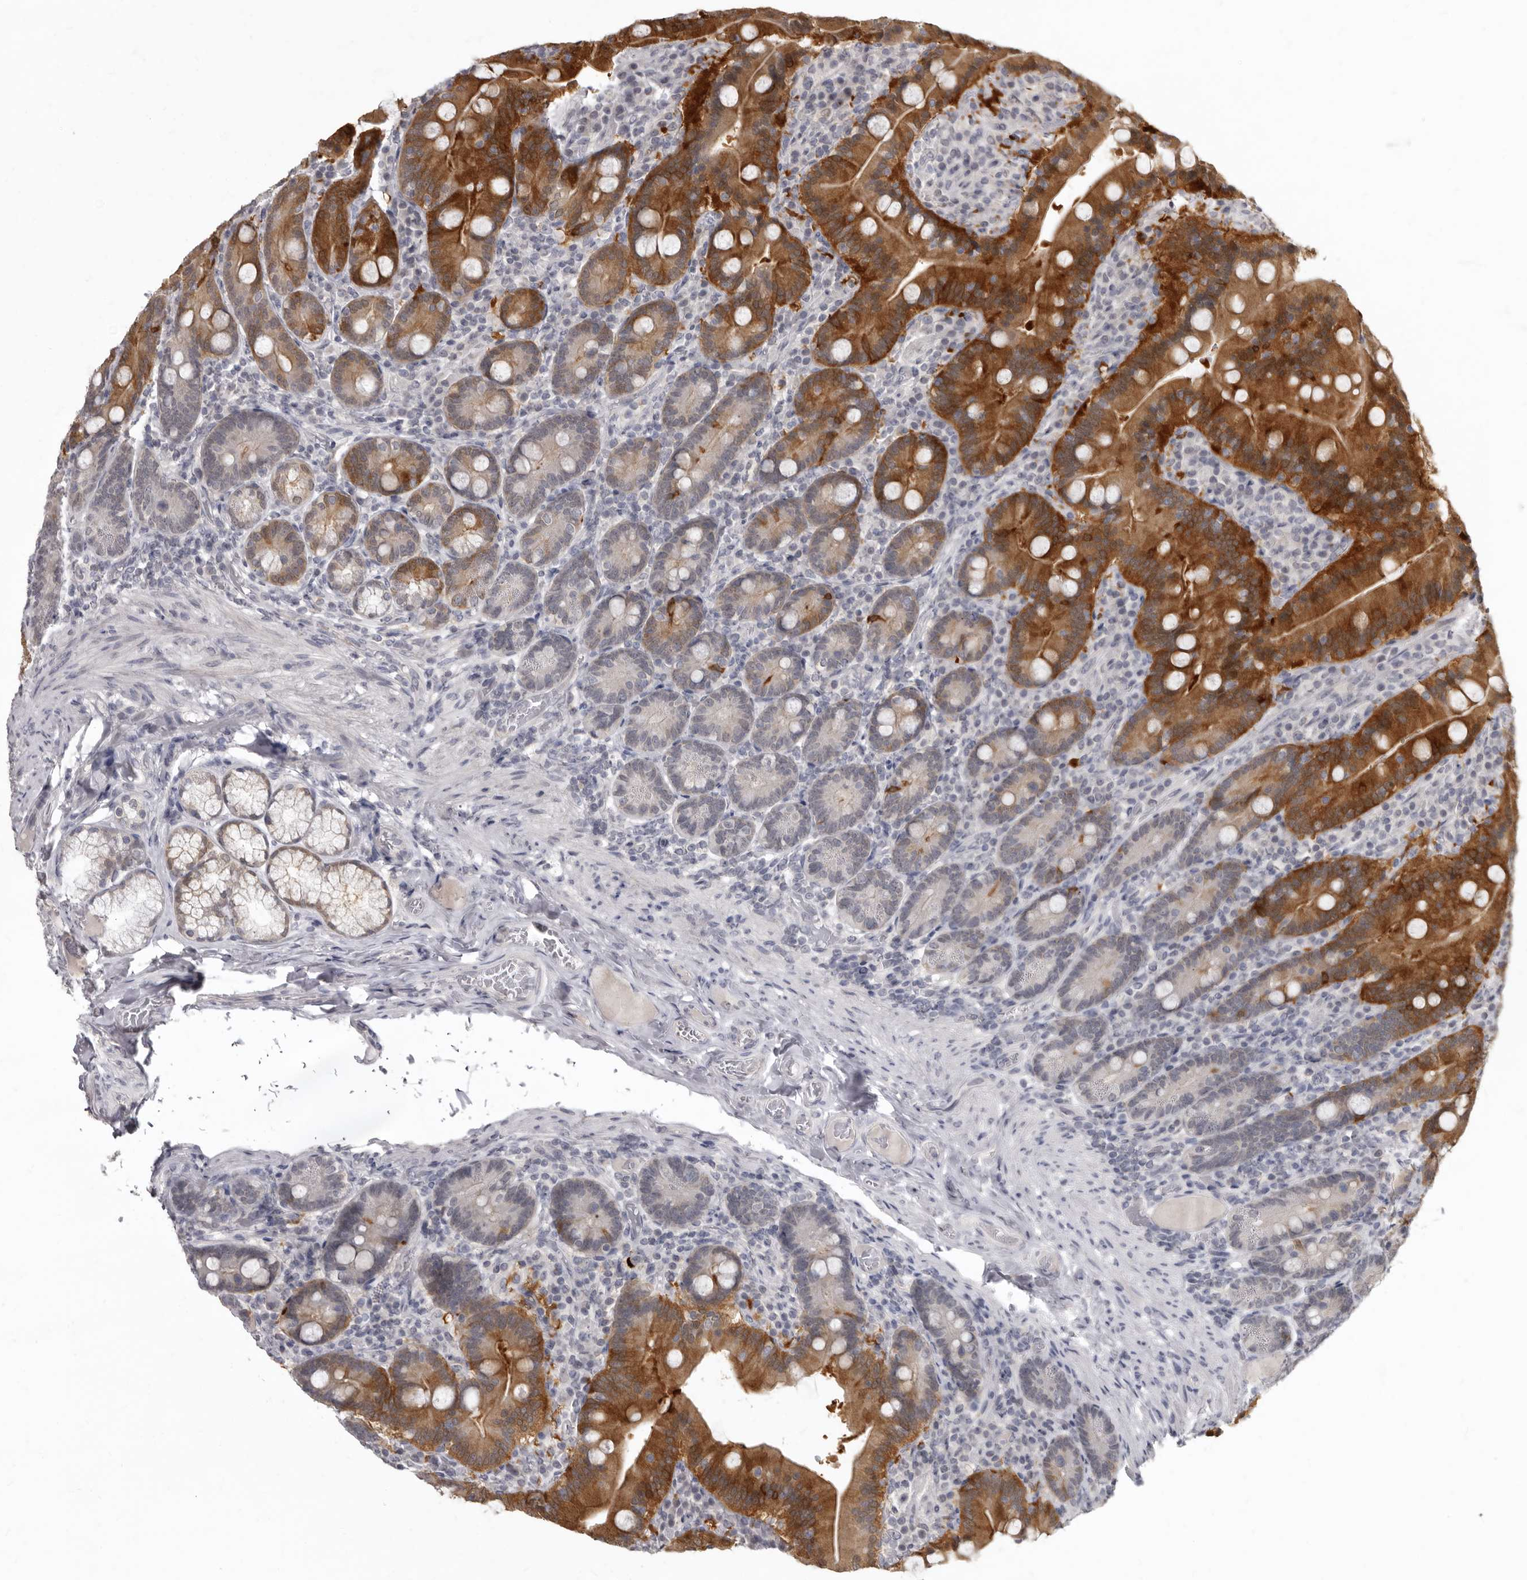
{"staining": {"intensity": "strong", "quantity": "25%-75%", "location": "cytoplasmic/membranous"}, "tissue": "duodenum", "cell_type": "Glandular cells", "image_type": "normal", "snomed": [{"axis": "morphology", "description": "Normal tissue, NOS"}, {"axis": "topography", "description": "Duodenum"}], "caption": "A brown stain shows strong cytoplasmic/membranous positivity of a protein in glandular cells of normal duodenum. (Stains: DAB in brown, nuclei in blue, Microscopy: brightfield microscopy at high magnification).", "gene": "SULT1E1", "patient": {"sex": "female", "age": 62}}